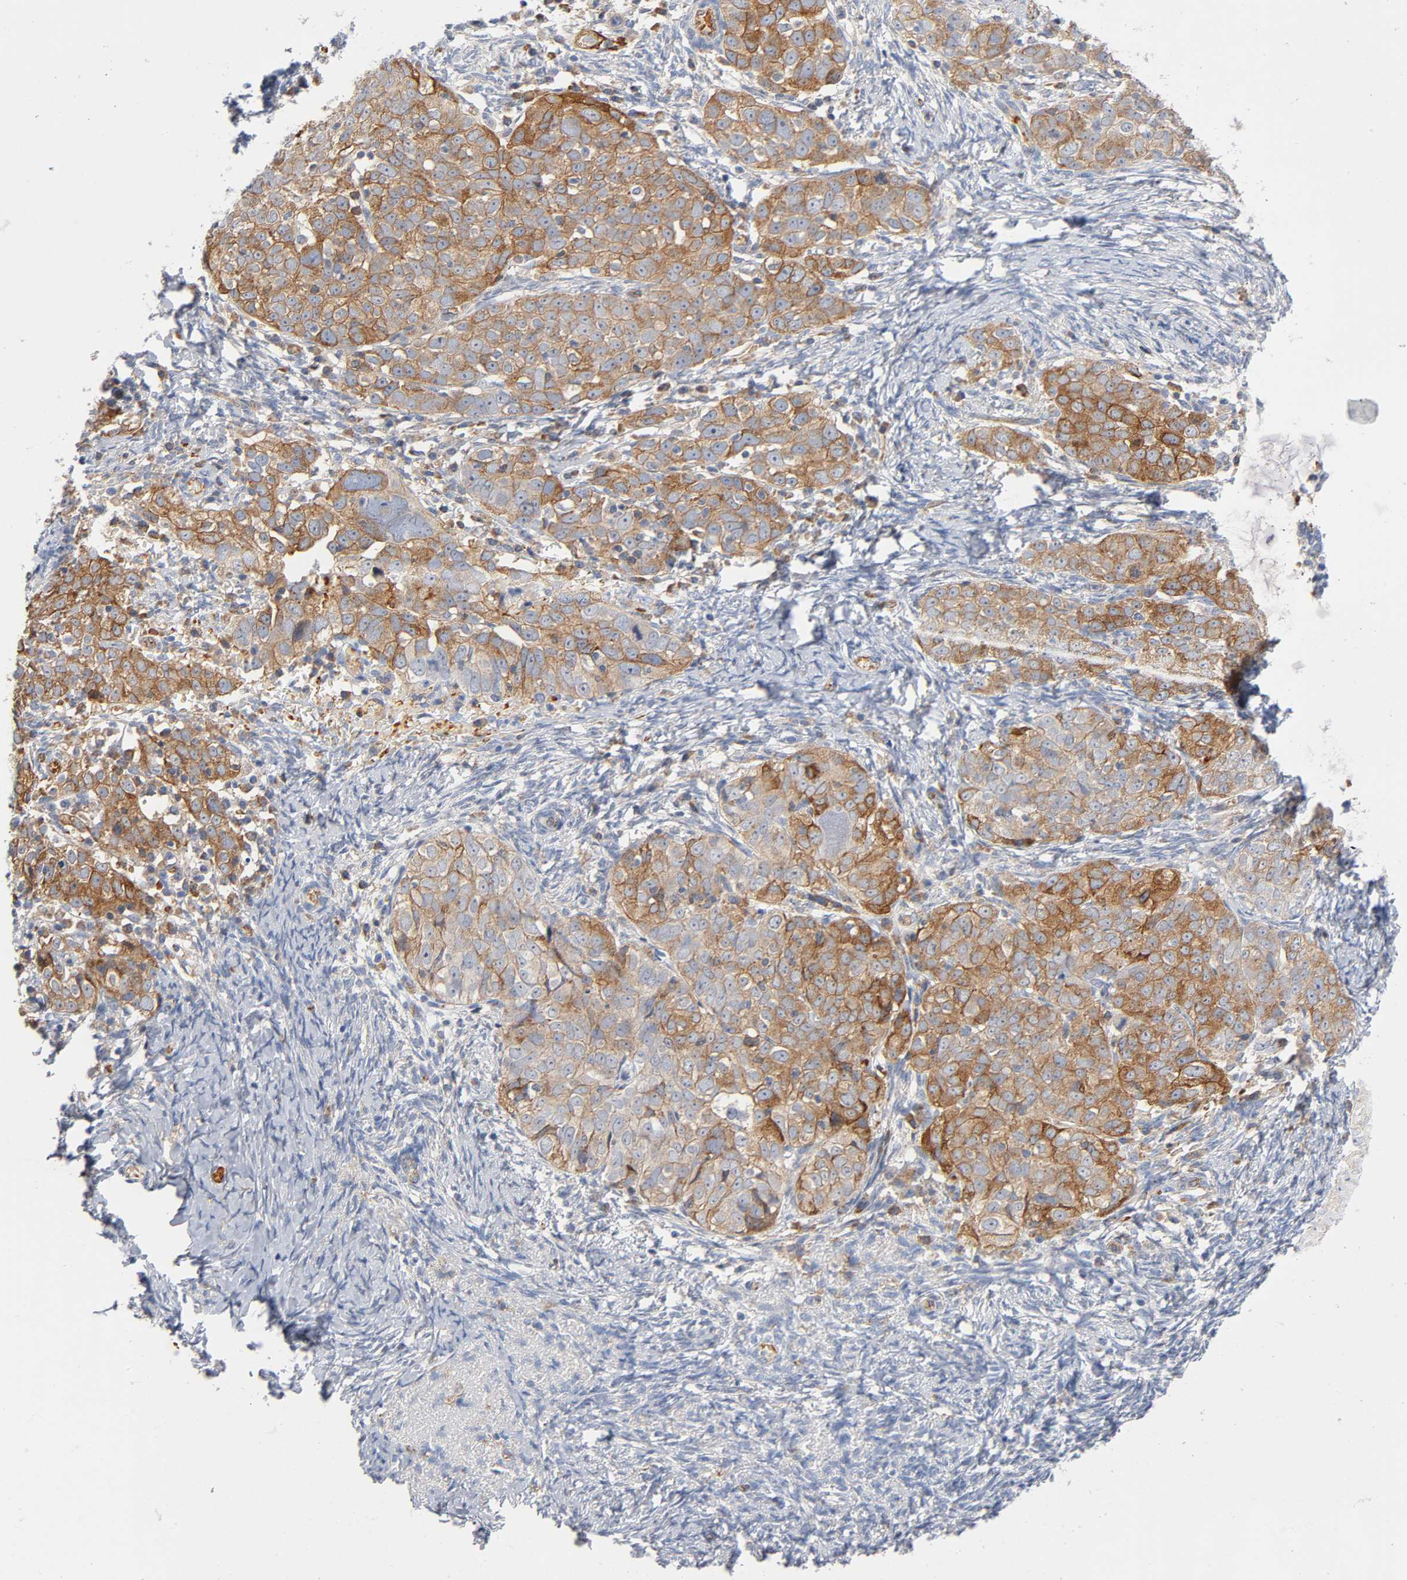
{"staining": {"intensity": "moderate", "quantity": ">75%", "location": "cytoplasmic/membranous"}, "tissue": "ovarian cancer", "cell_type": "Tumor cells", "image_type": "cancer", "snomed": [{"axis": "morphology", "description": "Normal tissue, NOS"}, {"axis": "morphology", "description": "Cystadenocarcinoma, serous, NOS"}, {"axis": "topography", "description": "Ovary"}], "caption": "The immunohistochemical stain labels moderate cytoplasmic/membranous expression in tumor cells of ovarian cancer (serous cystadenocarcinoma) tissue. Immunohistochemistry stains the protein of interest in brown and the nuclei are stained blue.", "gene": "CD2AP", "patient": {"sex": "female", "age": 62}}